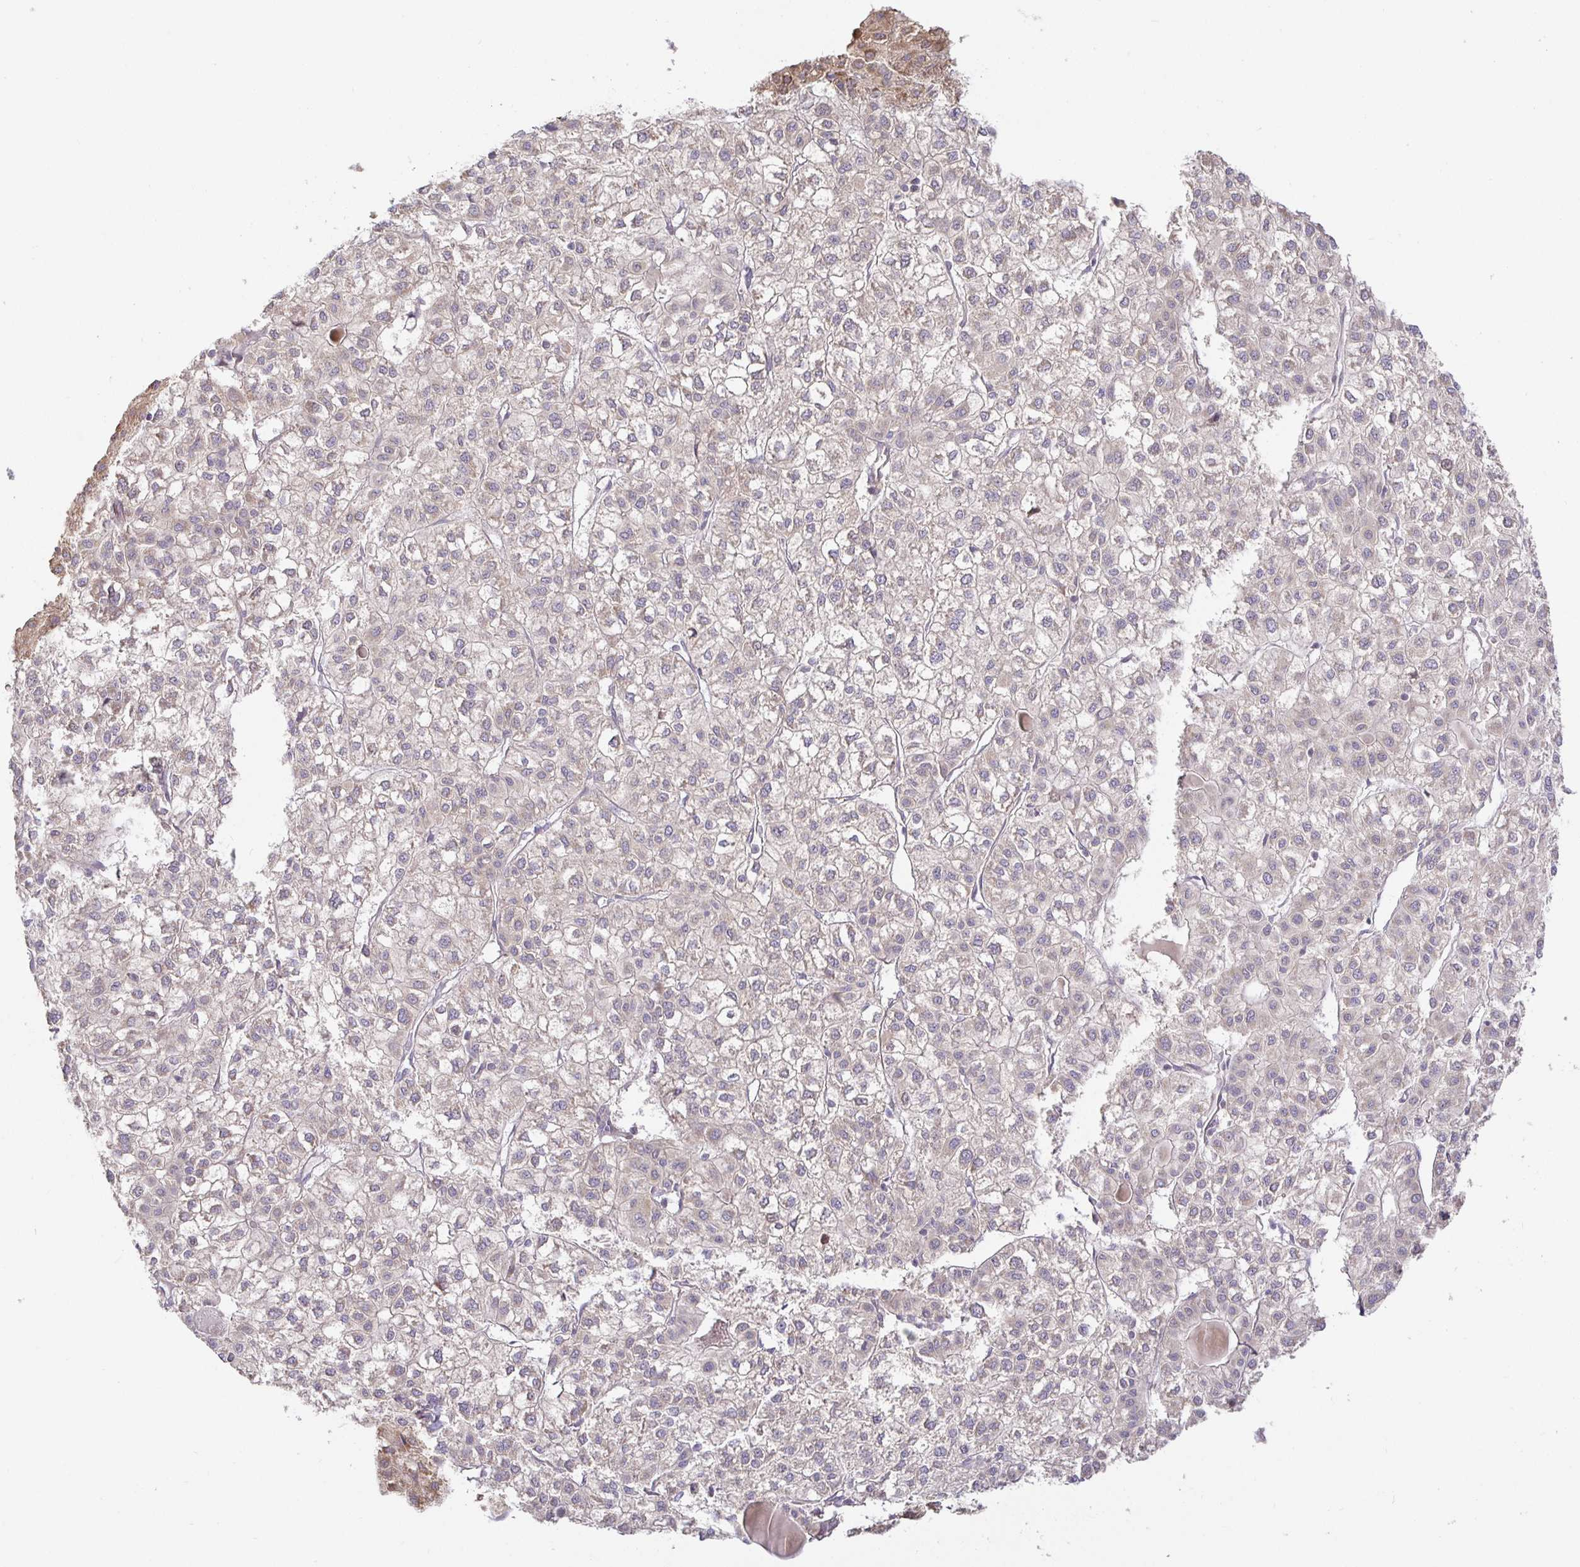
{"staining": {"intensity": "weak", "quantity": "25%-75%", "location": "cytoplasmic/membranous"}, "tissue": "liver cancer", "cell_type": "Tumor cells", "image_type": "cancer", "snomed": [{"axis": "morphology", "description": "Carcinoma, Hepatocellular, NOS"}, {"axis": "topography", "description": "Liver"}], "caption": "About 25%-75% of tumor cells in human hepatocellular carcinoma (liver) reveal weak cytoplasmic/membranous protein positivity as visualized by brown immunohistochemical staining.", "gene": "ZDHHC11", "patient": {"sex": "female", "age": 43}}